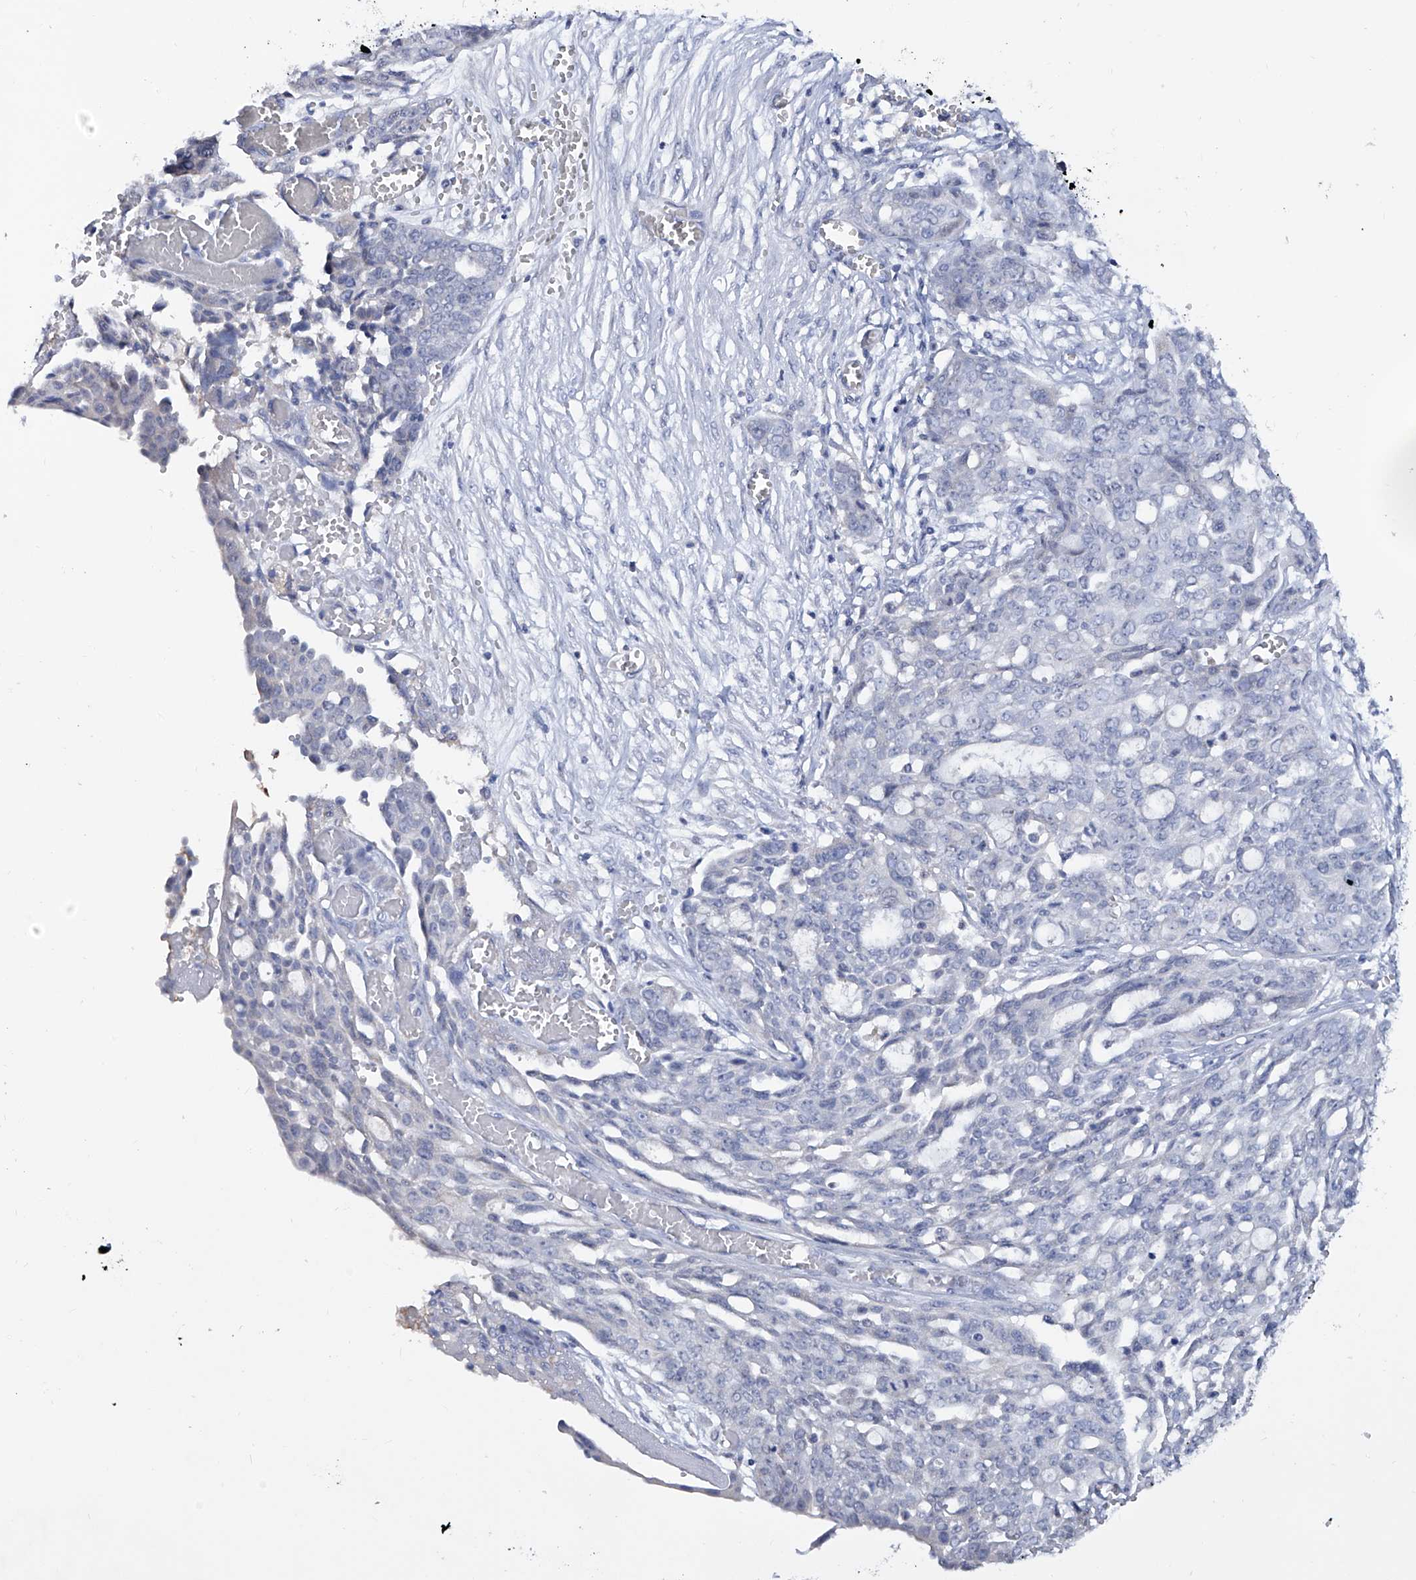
{"staining": {"intensity": "negative", "quantity": "none", "location": "none"}, "tissue": "ovarian cancer", "cell_type": "Tumor cells", "image_type": "cancer", "snomed": [{"axis": "morphology", "description": "Cystadenocarcinoma, serous, NOS"}, {"axis": "topography", "description": "Soft tissue"}, {"axis": "topography", "description": "Ovary"}], "caption": "IHC micrograph of human ovarian cancer stained for a protein (brown), which demonstrates no positivity in tumor cells.", "gene": "KLHL17", "patient": {"sex": "female", "age": 57}}